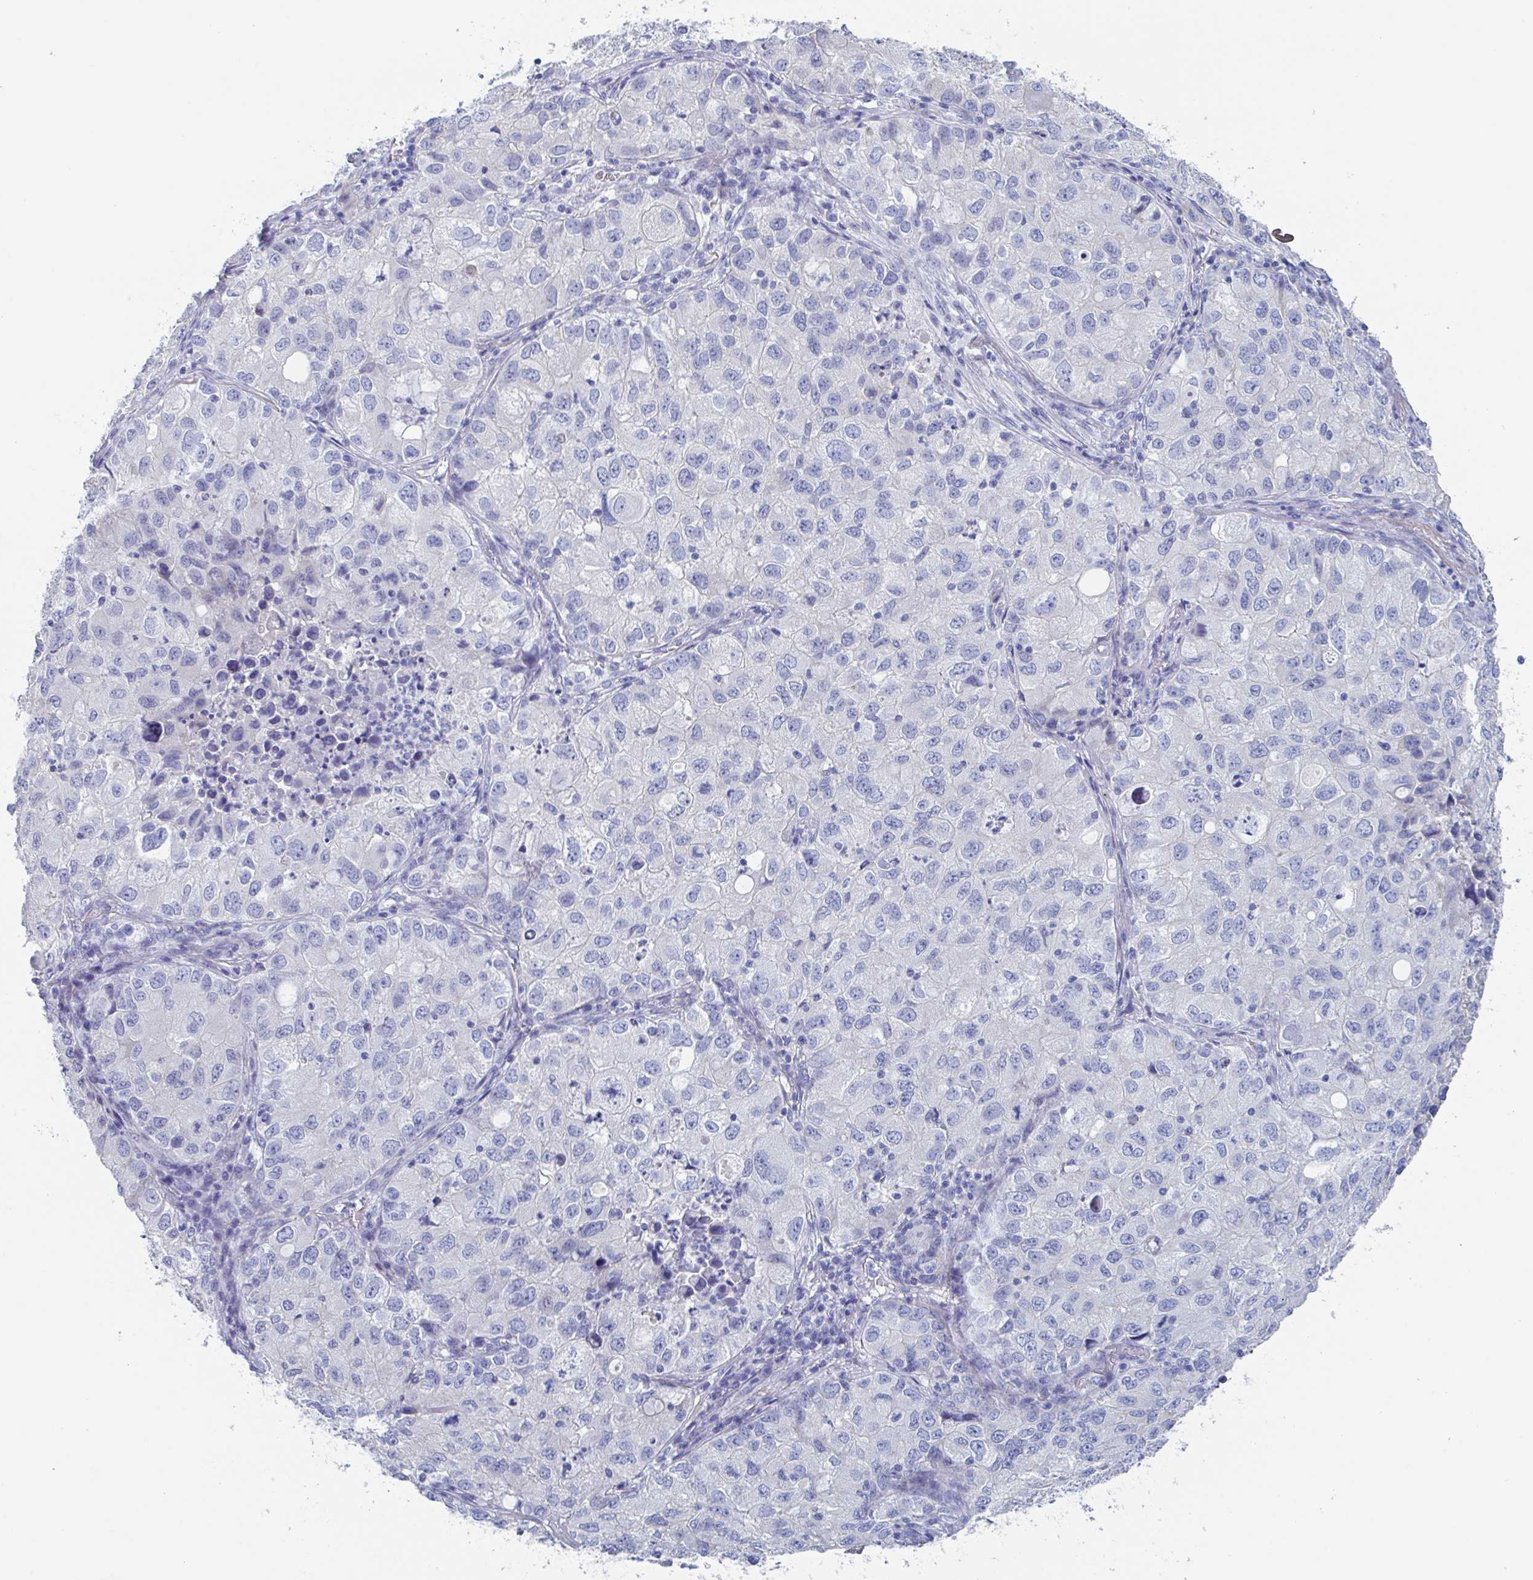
{"staining": {"intensity": "negative", "quantity": "none", "location": "none"}, "tissue": "lung cancer", "cell_type": "Tumor cells", "image_type": "cancer", "snomed": [{"axis": "morphology", "description": "Normal morphology"}, {"axis": "morphology", "description": "Adenocarcinoma, NOS"}, {"axis": "topography", "description": "Lymph node"}, {"axis": "topography", "description": "Lung"}], "caption": "Micrograph shows no significant protein positivity in tumor cells of adenocarcinoma (lung).", "gene": "ZPBP", "patient": {"sex": "female", "age": 51}}